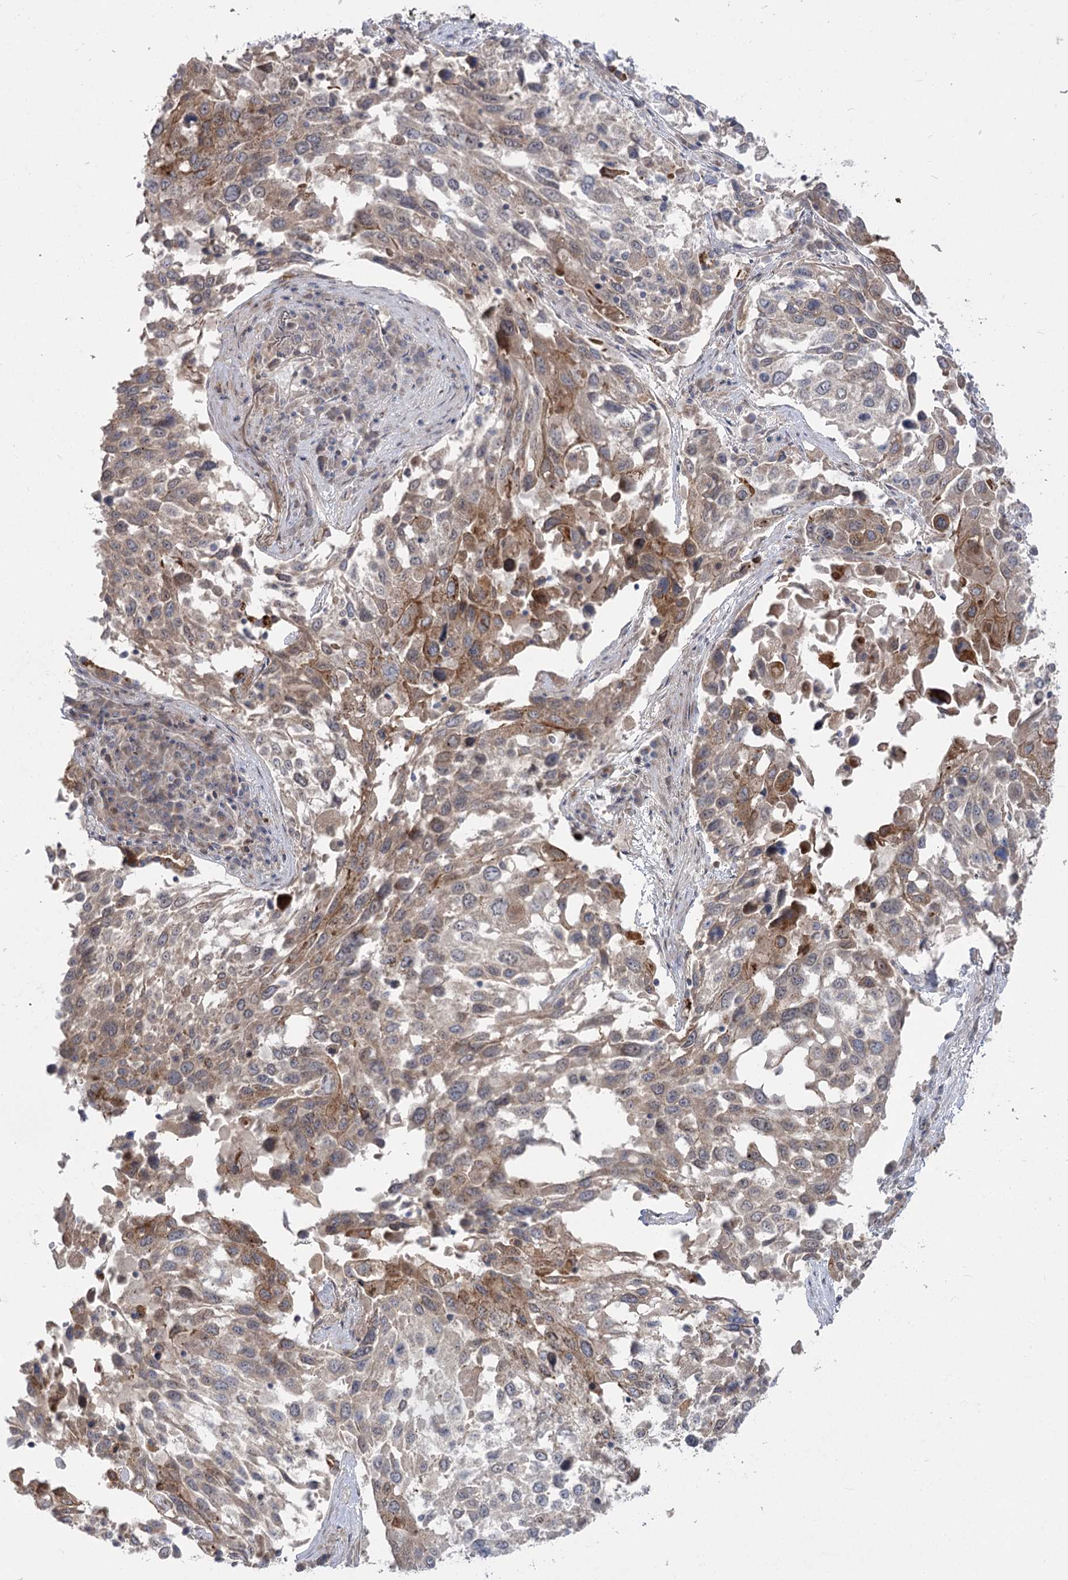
{"staining": {"intensity": "moderate", "quantity": "25%-75%", "location": "cytoplasmic/membranous"}, "tissue": "lung cancer", "cell_type": "Tumor cells", "image_type": "cancer", "snomed": [{"axis": "morphology", "description": "Squamous cell carcinoma, NOS"}, {"axis": "topography", "description": "Lung"}], "caption": "DAB (3,3'-diaminobenzidine) immunohistochemical staining of human squamous cell carcinoma (lung) demonstrates moderate cytoplasmic/membranous protein positivity in approximately 25%-75% of tumor cells. (IHC, brightfield microscopy, high magnification).", "gene": "SH3BP5L", "patient": {"sex": "male", "age": 65}}